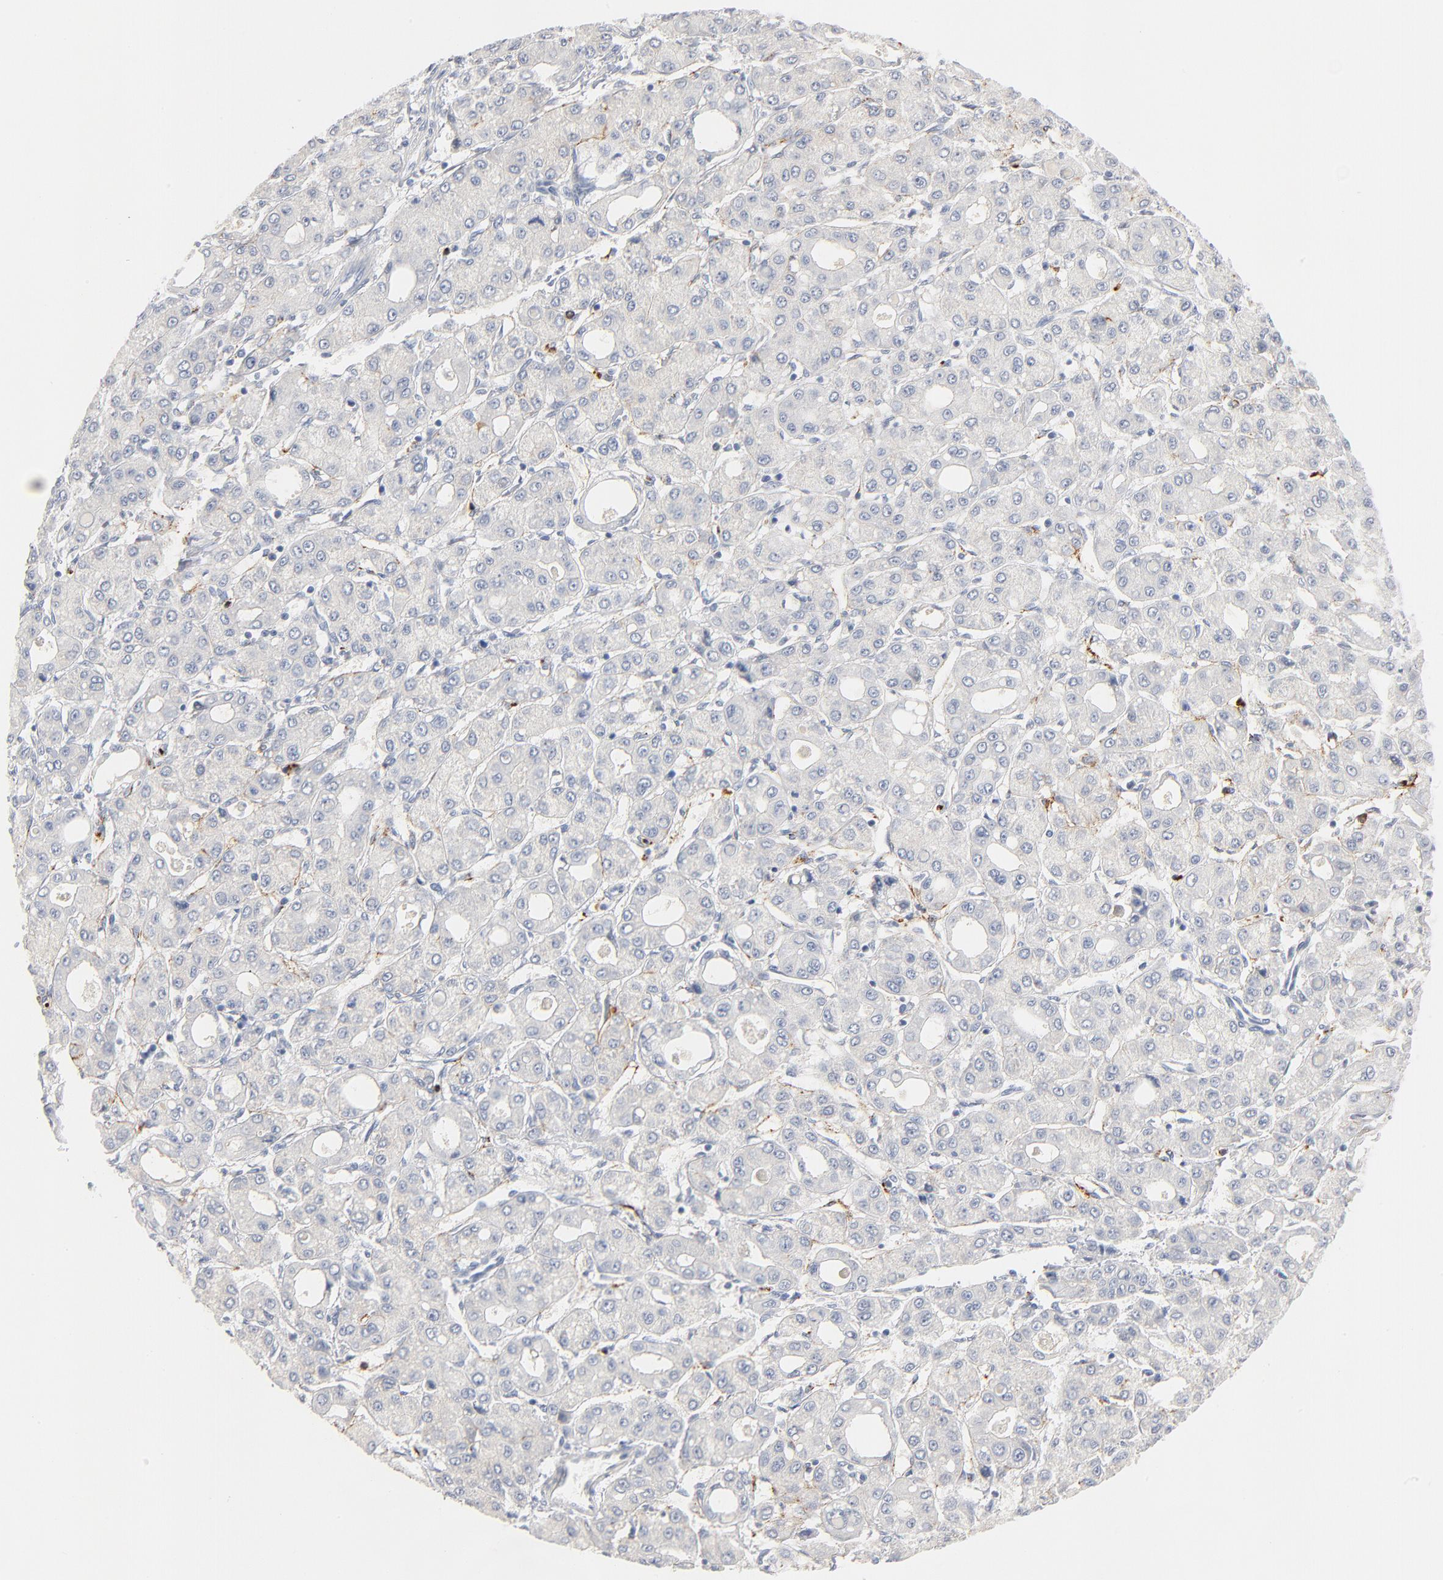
{"staining": {"intensity": "negative", "quantity": "none", "location": "none"}, "tissue": "liver cancer", "cell_type": "Tumor cells", "image_type": "cancer", "snomed": [{"axis": "morphology", "description": "Carcinoma, Hepatocellular, NOS"}, {"axis": "topography", "description": "Liver"}], "caption": "High magnification brightfield microscopy of hepatocellular carcinoma (liver) stained with DAB (brown) and counterstained with hematoxylin (blue): tumor cells show no significant positivity.", "gene": "GZMB", "patient": {"sex": "male", "age": 69}}